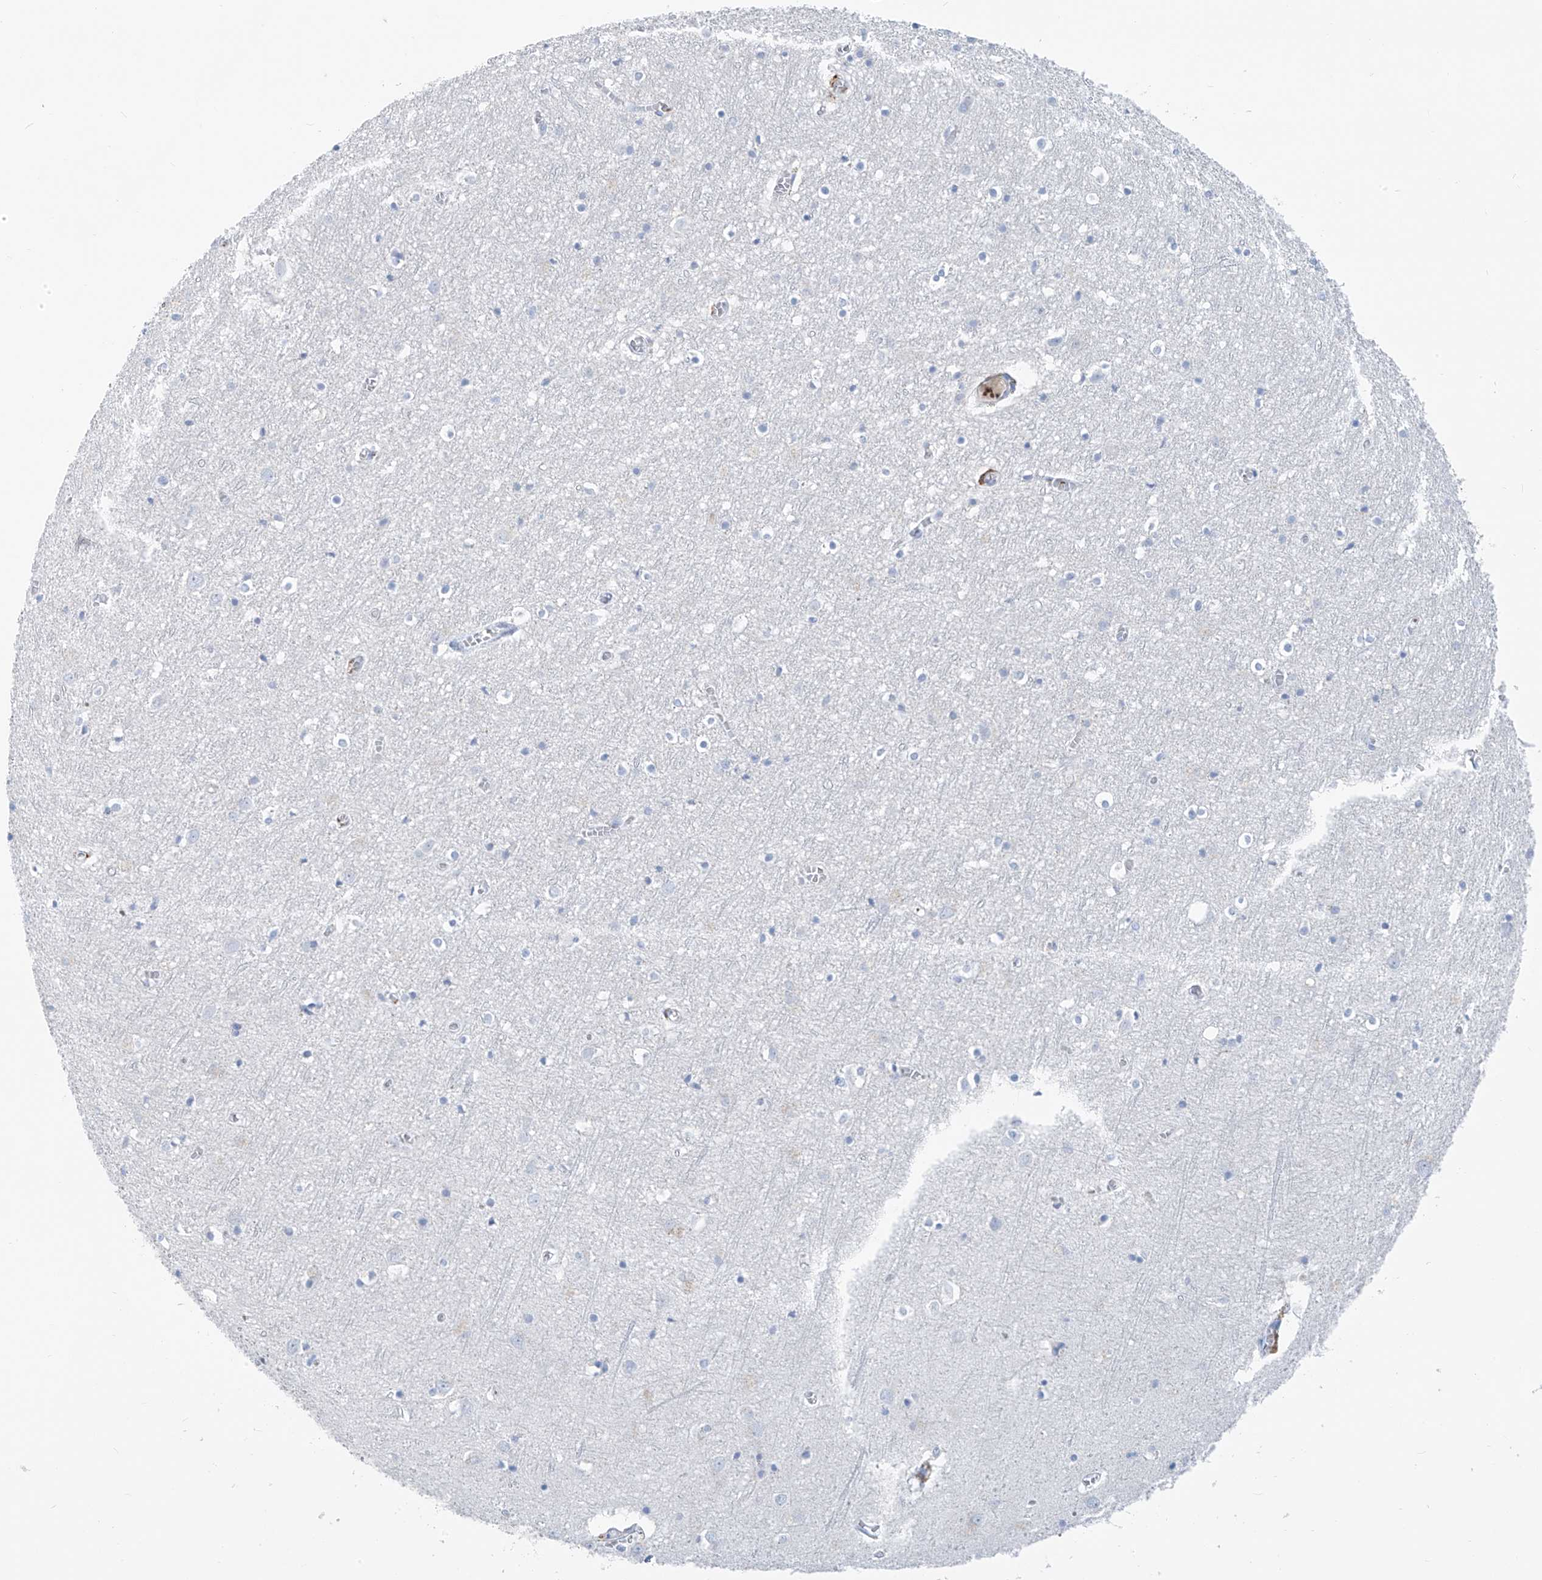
{"staining": {"intensity": "negative", "quantity": "none", "location": "none"}, "tissue": "cerebral cortex", "cell_type": "Endothelial cells", "image_type": "normal", "snomed": [{"axis": "morphology", "description": "Normal tissue, NOS"}, {"axis": "topography", "description": "Cerebral cortex"}], "caption": "This is a histopathology image of immunohistochemistry staining of benign cerebral cortex, which shows no expression in endothelial cells.", "gene": "GLMP", "patient": {"sex": "female", "age": 64}}